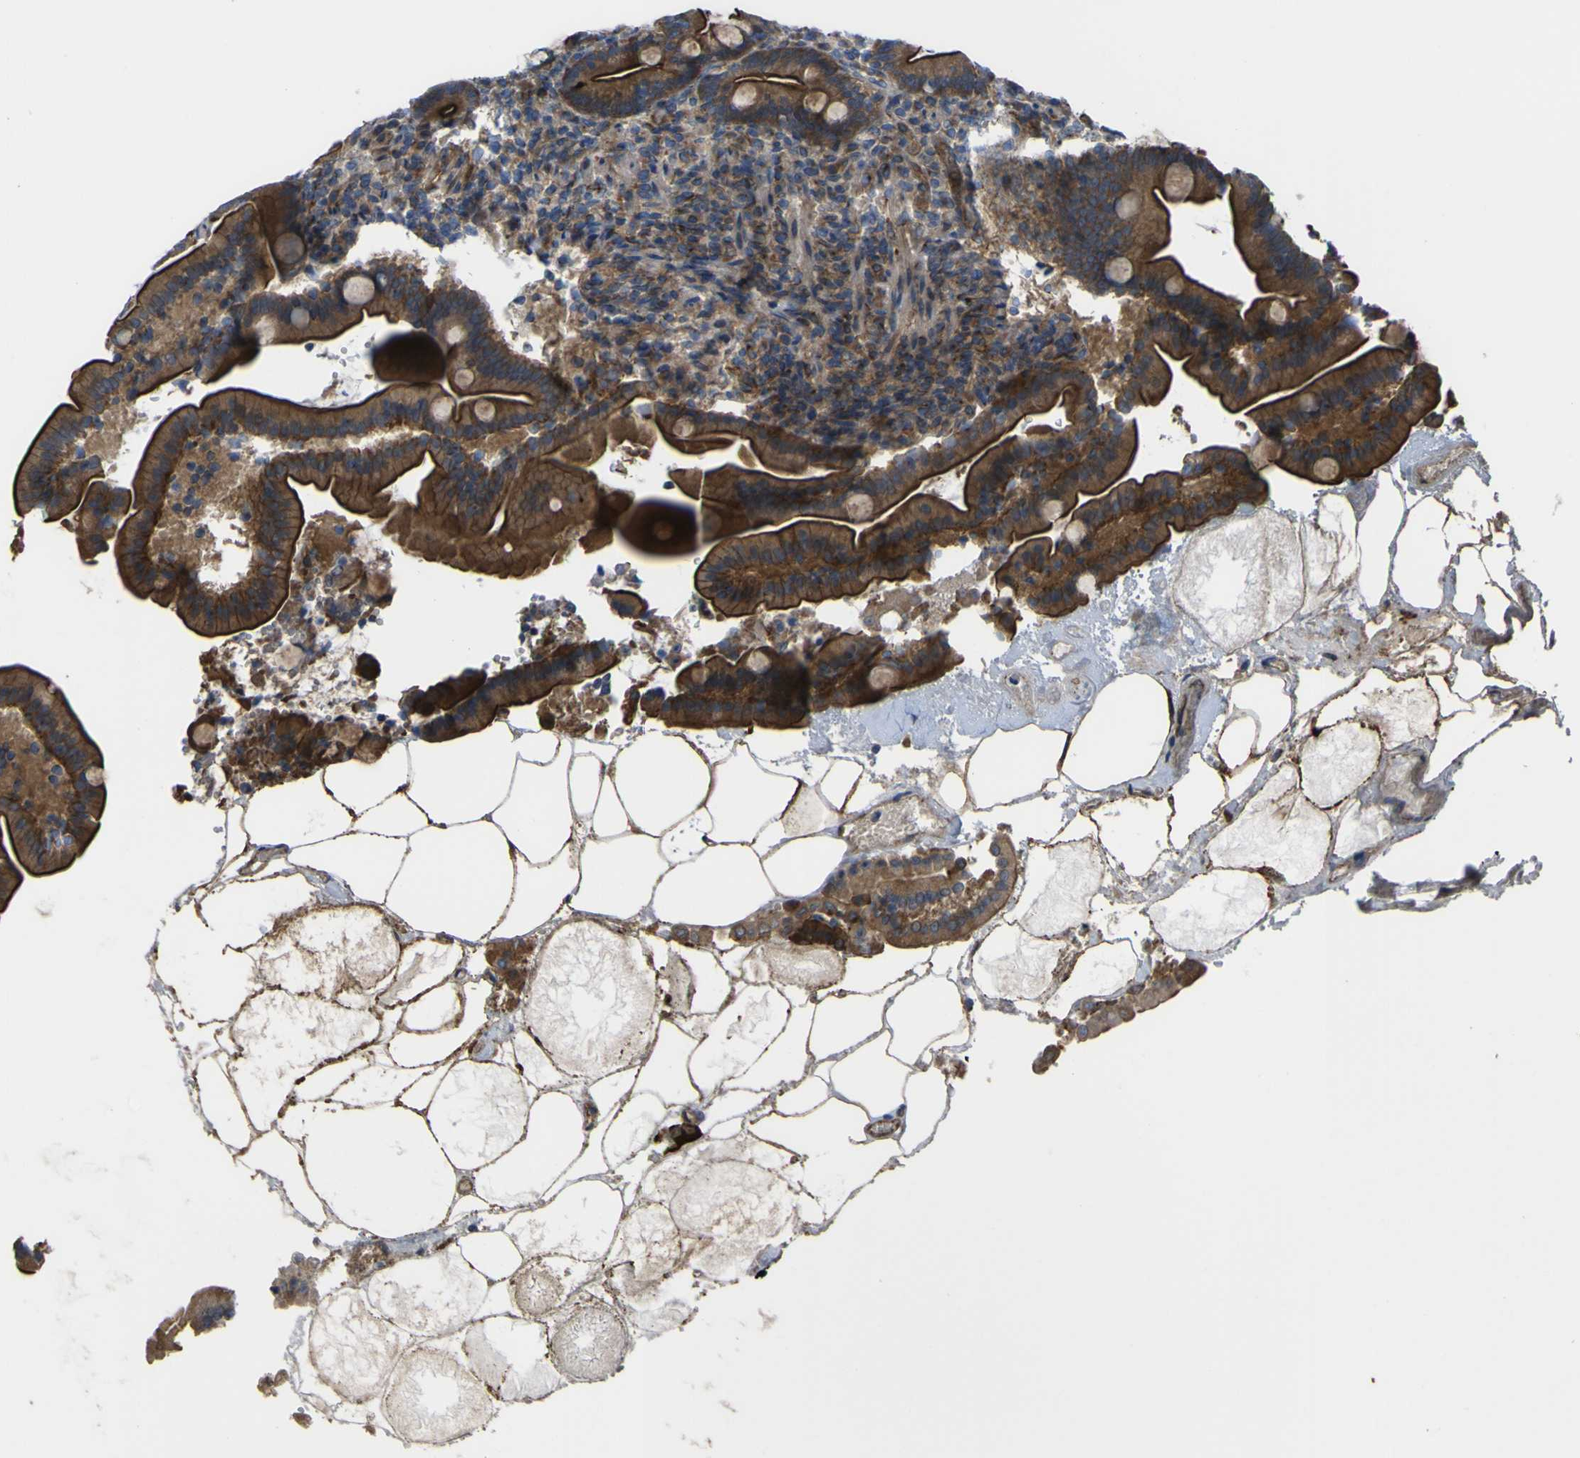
{"staining": {"intensity": "strong", "quantity": ">75%", "location": "cytoplasmic/membranous"}, "tissue": "duodenum", "cell_type": "Glandular cells", "image_type": "normal", "snomed": [{"axis": "morphology", "description": "Normal tissue, NOS"}, {"axis": "topography", "description": "Duodenum"}], "caption": "Duodenum was stained to show a protein in brown. There is high levels of strong cytoplasmic/membranous positivity in about >75% of glandular cells. The staining was performed using DAB to visualize the protein expression in brown, while the nuclei were stained in blue with hematoxylin (Magnification: 20x).", "gene": "FBXO30", "patient": {"sex": "male", "age": 54}}